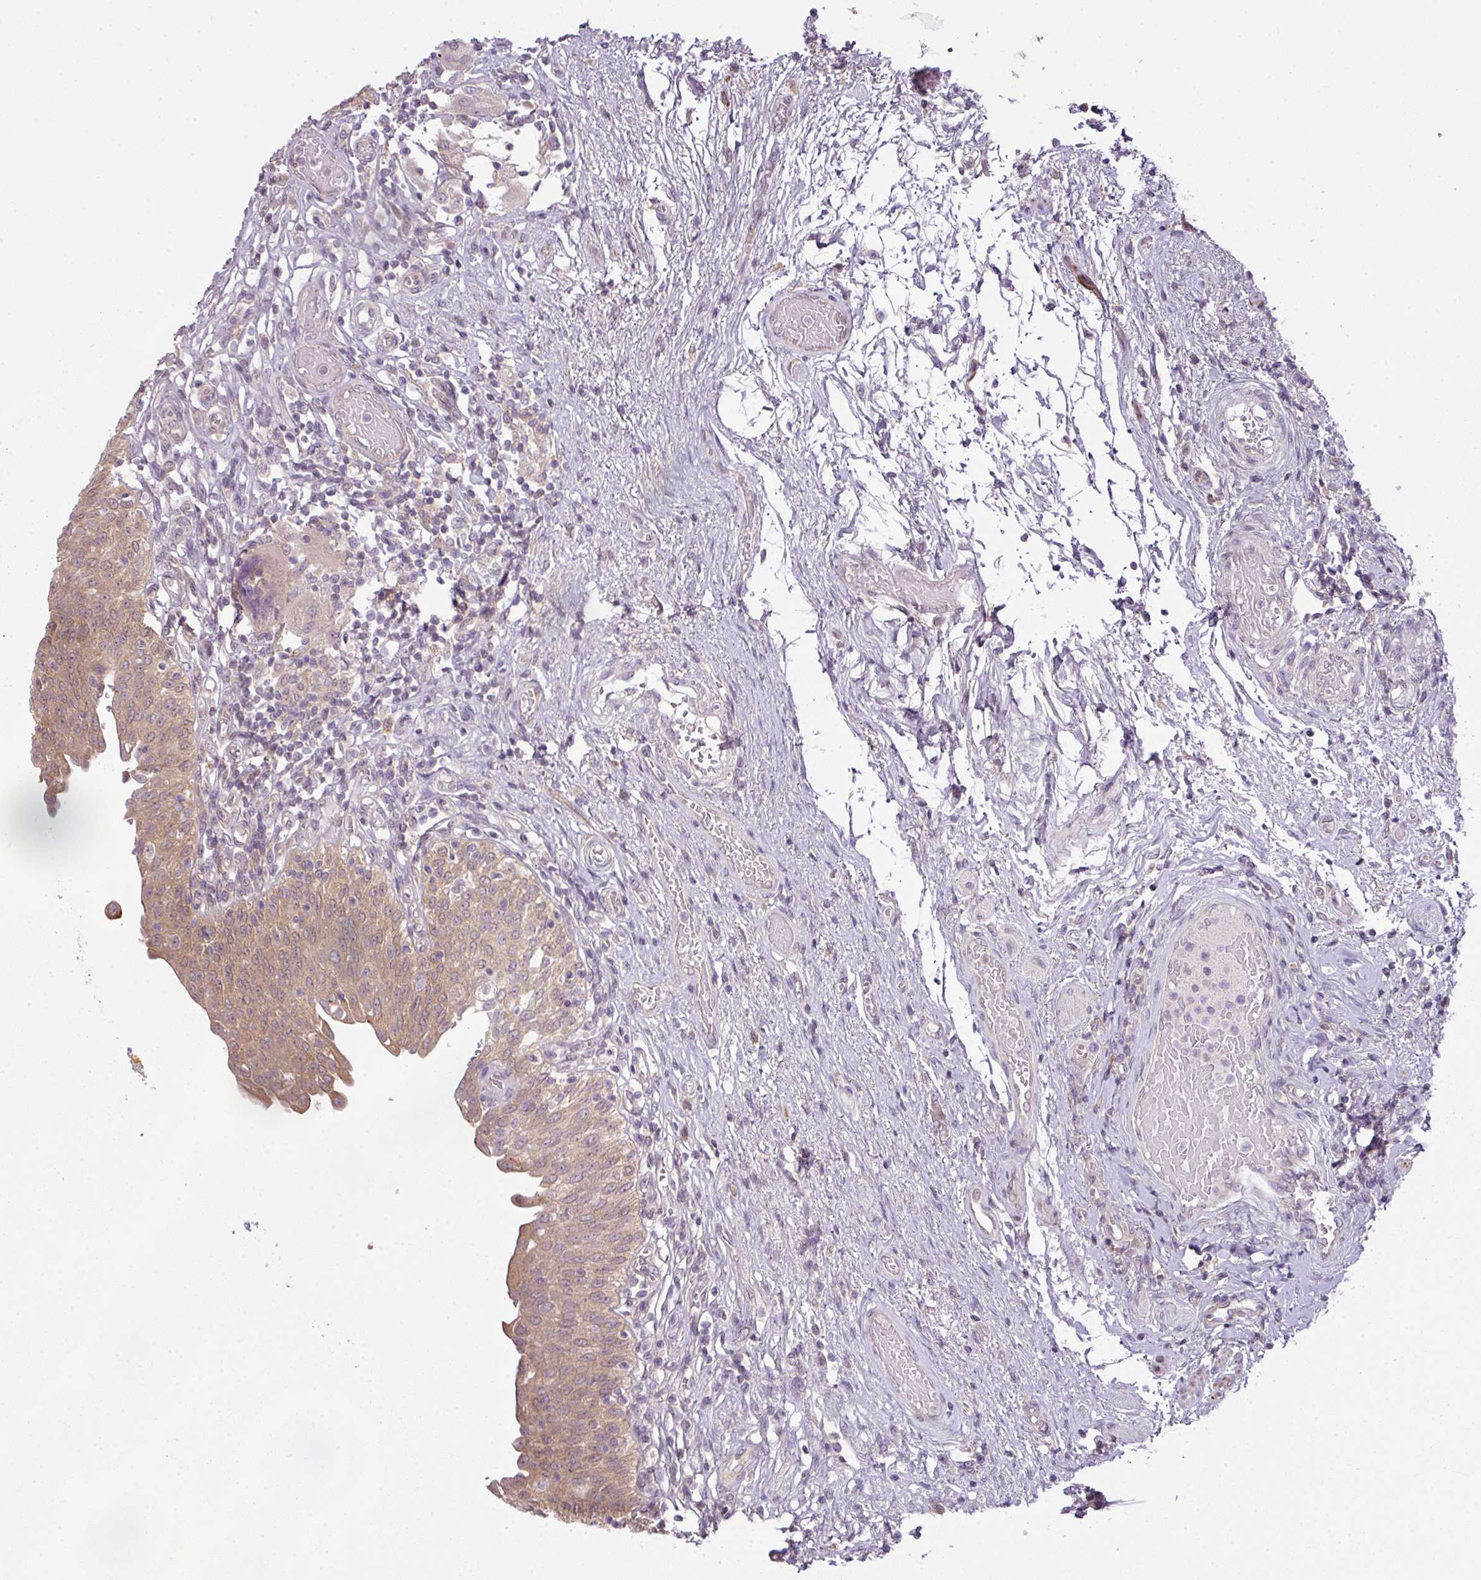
{"staining": {"intensity": "moderate", "quantity": ">75%", "location": "cytoplasmic/membranous,nuclear"}, "tissue": "urinary bladder", "cell_type": "Urothelial cells", "image_type": "normal", "snomed": [{"axis": "morphology", "description": "Normal tissue, NOS"}, {"axis": "topography", "description": "Urinary bladder"}], "caption": "Immunohistochemistry (IHC) of benign urinary bladder exhibits medium levels of moderate cytoplasmic/membranous,nuclear staining in approximately >75% of urothelial cells. Using DAB (brown) and hematoxylin (blue) stains, captured at high magnification using brightfield microscopy.", "gene": "DERPC", "patient": {"sex": "male", "age": 71}}